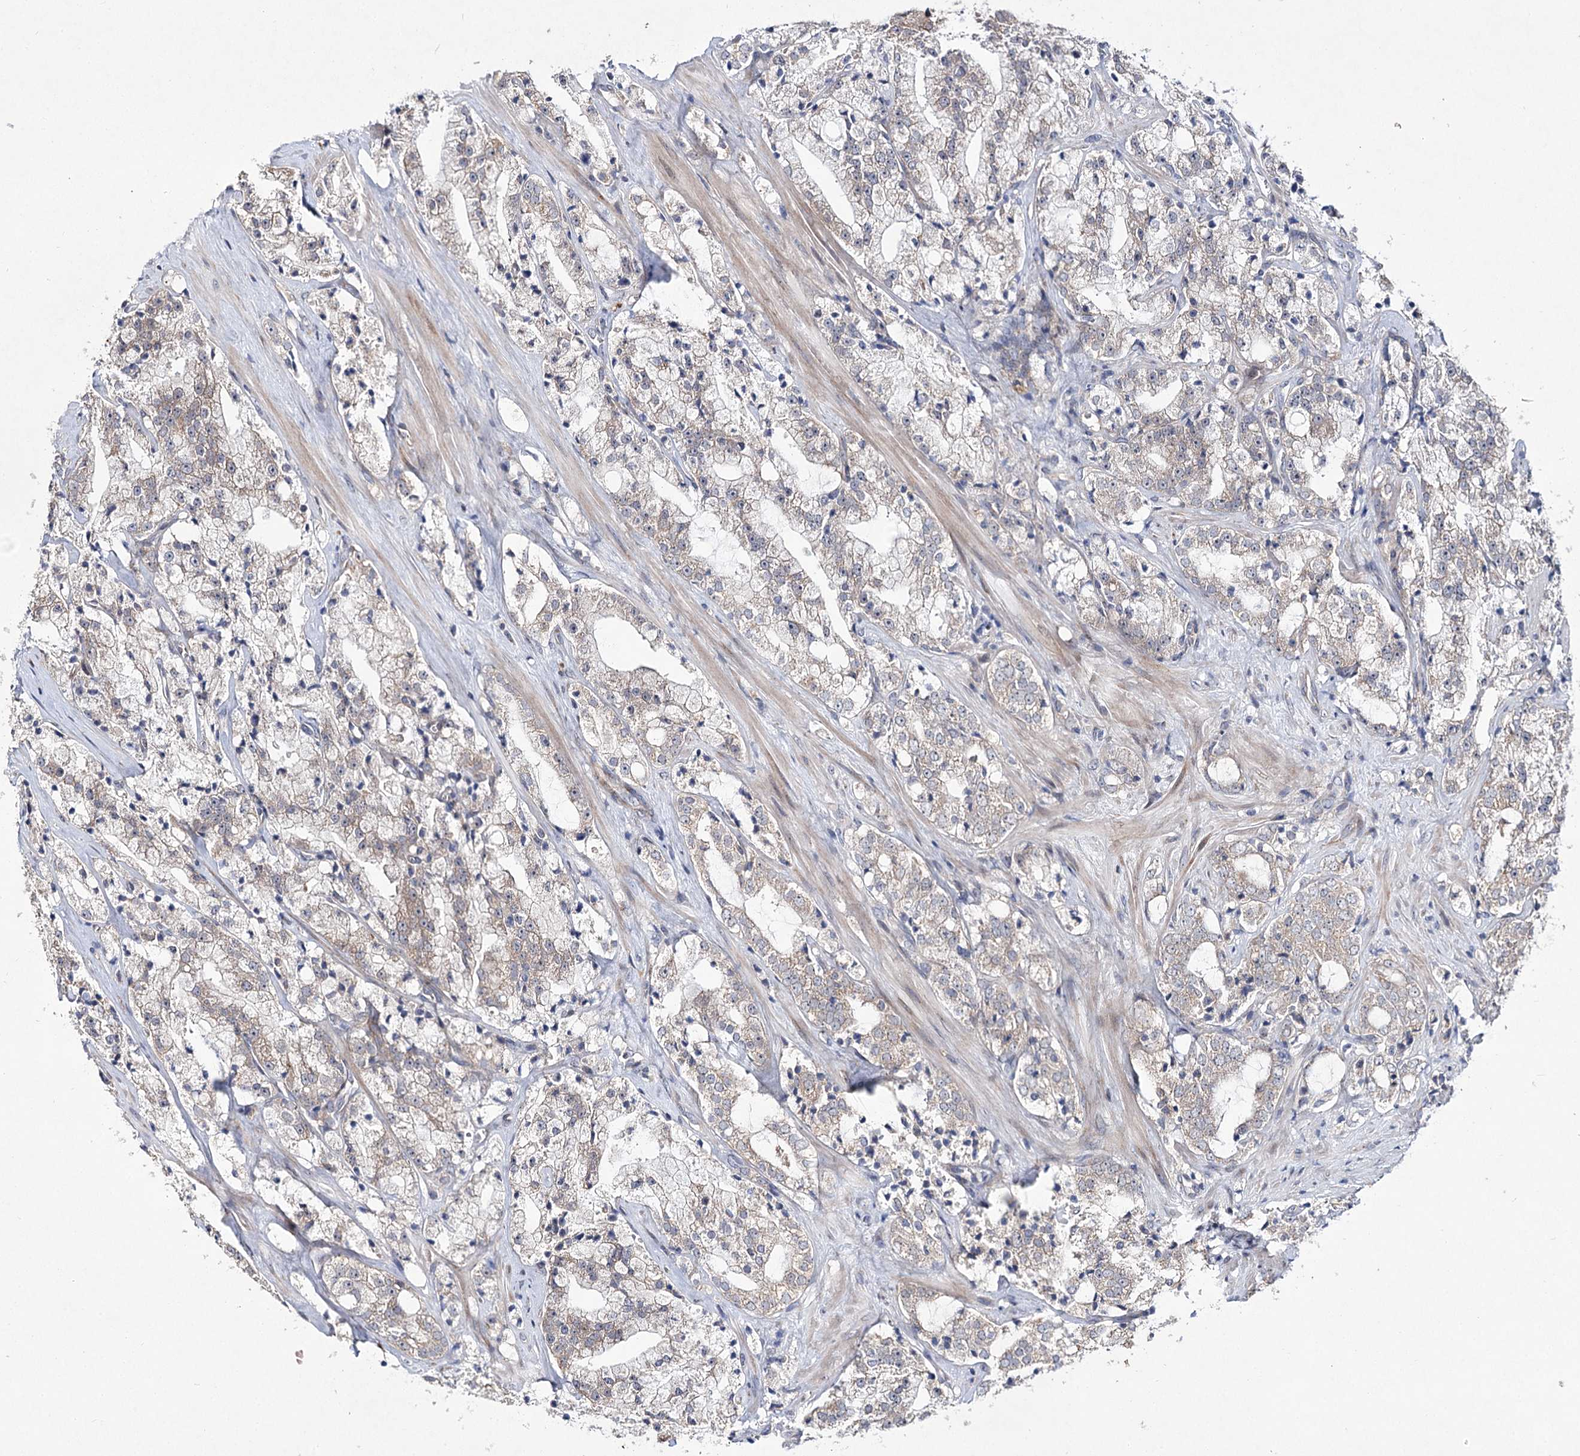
{"staining": {"intensity": "weak", "quantity": "<25%", "location": "cytoplasmic/membranous"}, "tissue": "prostate cancer", "cell_type": "Tumor cells", "image_type": "cancer", "snomed": [{"axis": "morphology", "description": "Adenocarcinoma, High grade"}, {"axis": "topography", "description": "Prostate"}], "caption": "Photomicrograph shows no significant protein positivity in tumor cells of prostate cancer (adenocarcinoma (high-grade)).", "gene": "ARHGAP32", "patient": {"sex": "male", "age": 64}}